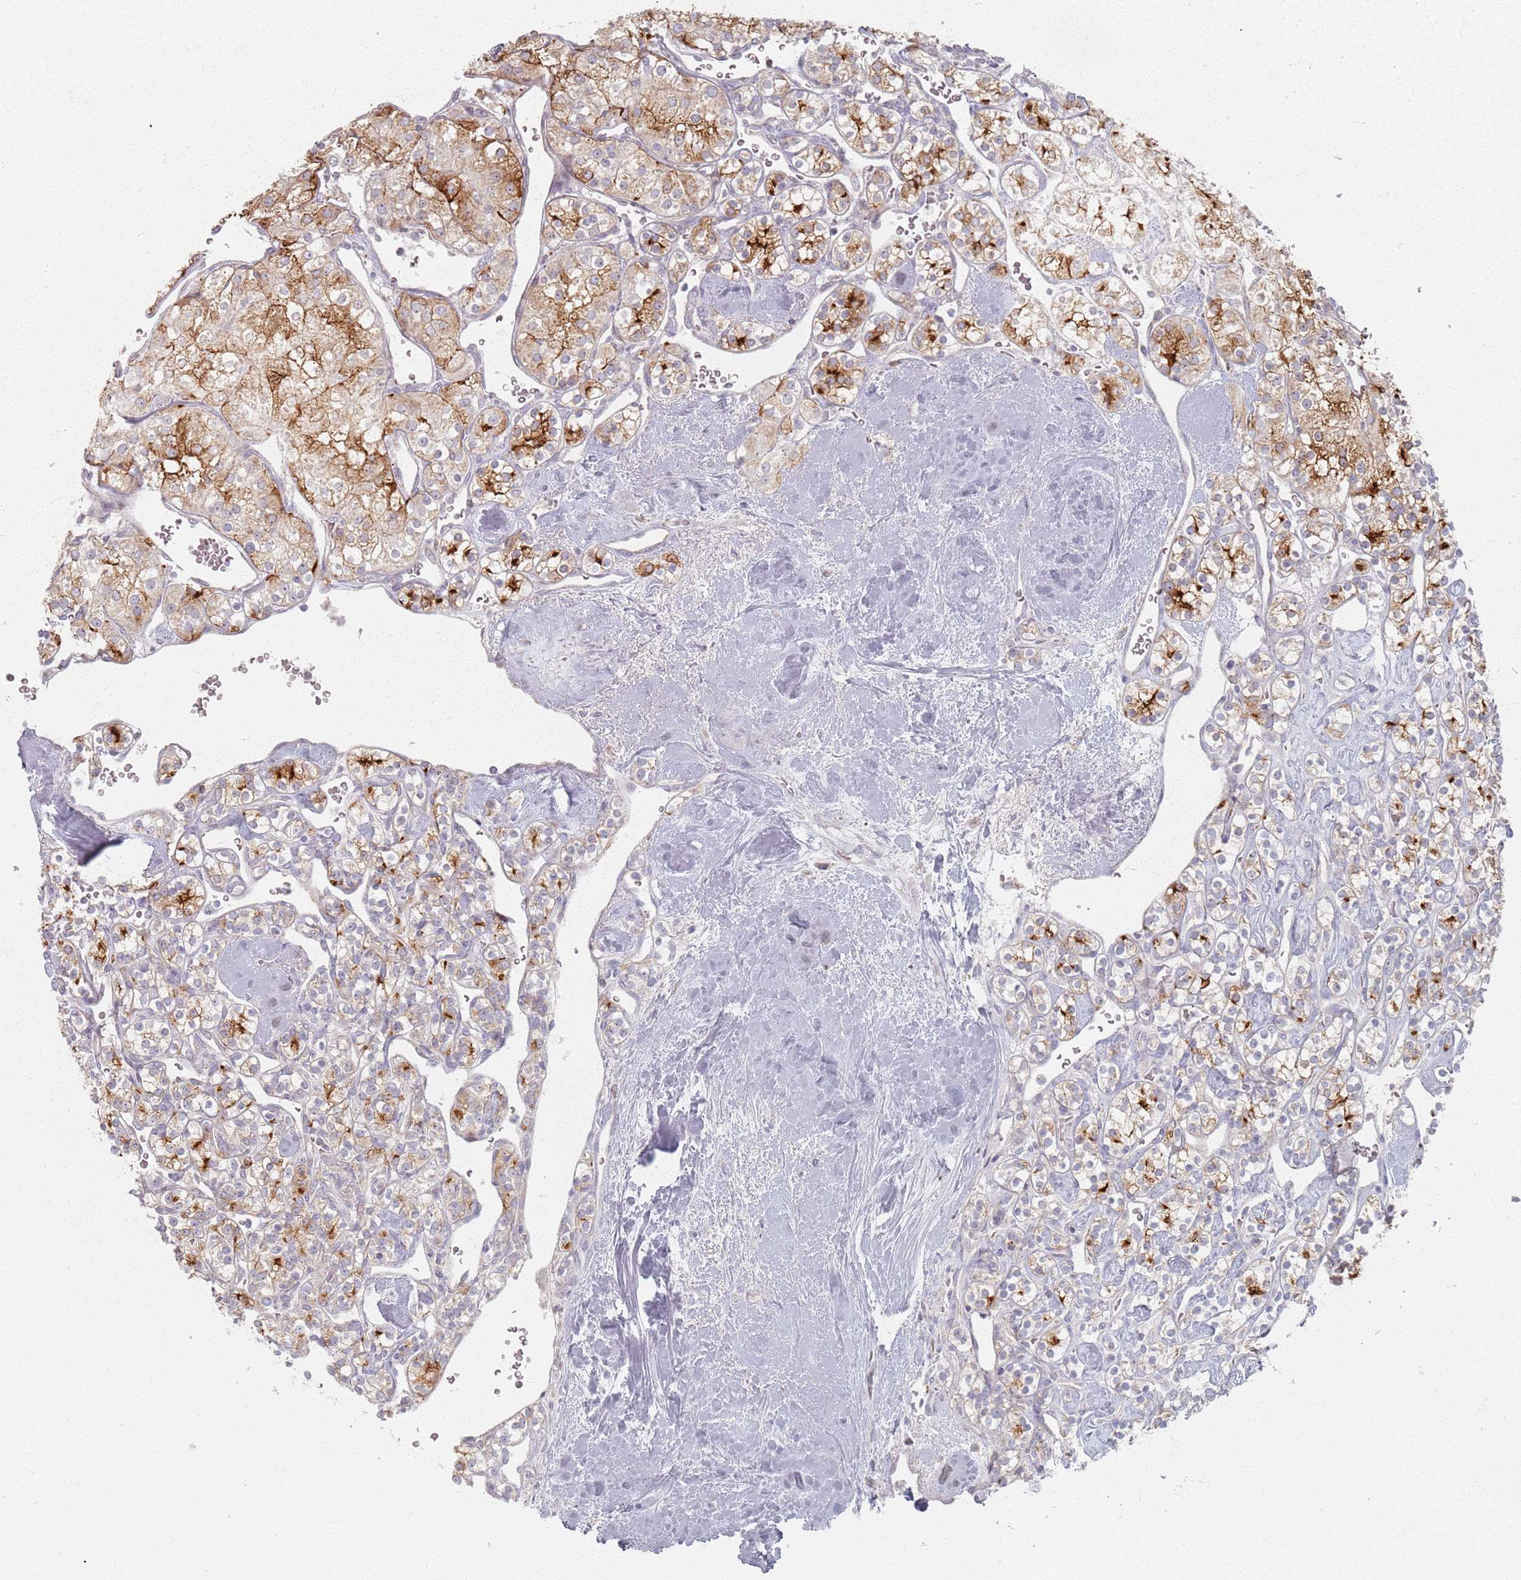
{"staining": {"intensity": "strong", "quantity": "25%-75%", "location": "cytoplasmic/membranous"}, "tissue": "renal cancer", "cell_type": "Tumor cells", "image_type": "cancer", "snomed": [{"axis": "morphology", "description": "Adenocarcinoma, NOS"}, {"axis": "topography", "description": "Kidney"}], "caption": "The micrograph reveals staining of renal cancer, revealing strong cytoplasmic/membranous protein expression (brown color) within tumor cells. (DAB = brown stain, brightfield microscopy at high magnification).", "gene": "PKD2L2", "patient": {"sex": "male", "age": 77}}